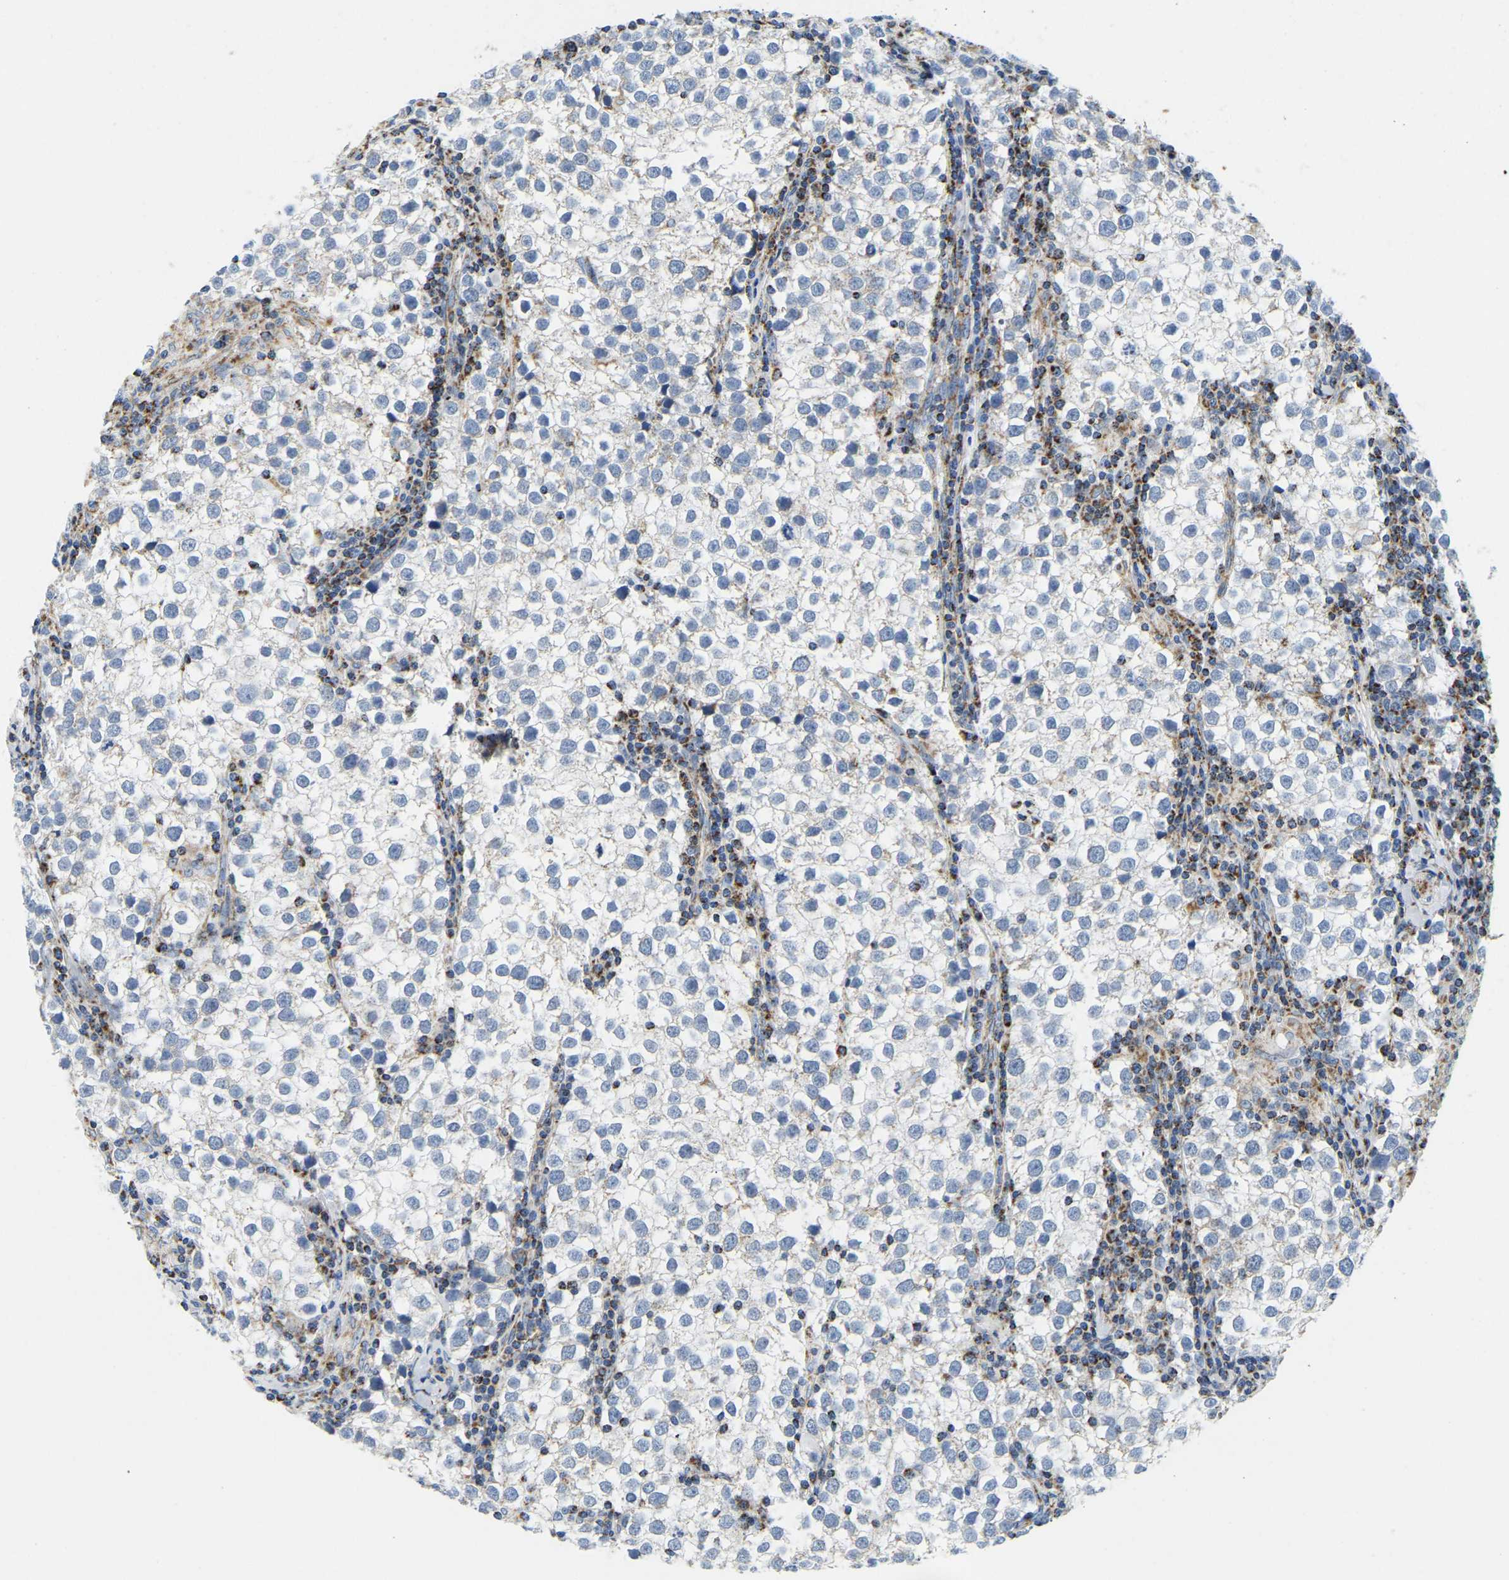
{"staining": {"intensity": "negative", "quantity": "none", "location": "none"}, "tissue": "testis cancer", "cell_type": "Tumor cells", "image_type": "cancer", "snomed": [{"axis": "morphology", "description": "Seminoma, NOS"}, {"axis": "morphology", "description": "Carcinoma, Embryonal, NOS"}, {"axis": "topography", "description": "Testis"}], "caption": "Human testis seminoma stained for a protein using immunohistochemistry (IHC) shows no expression in tumor cells.", "gene": "SFXN1", "patient": {"sex": "male", "age": 36}}